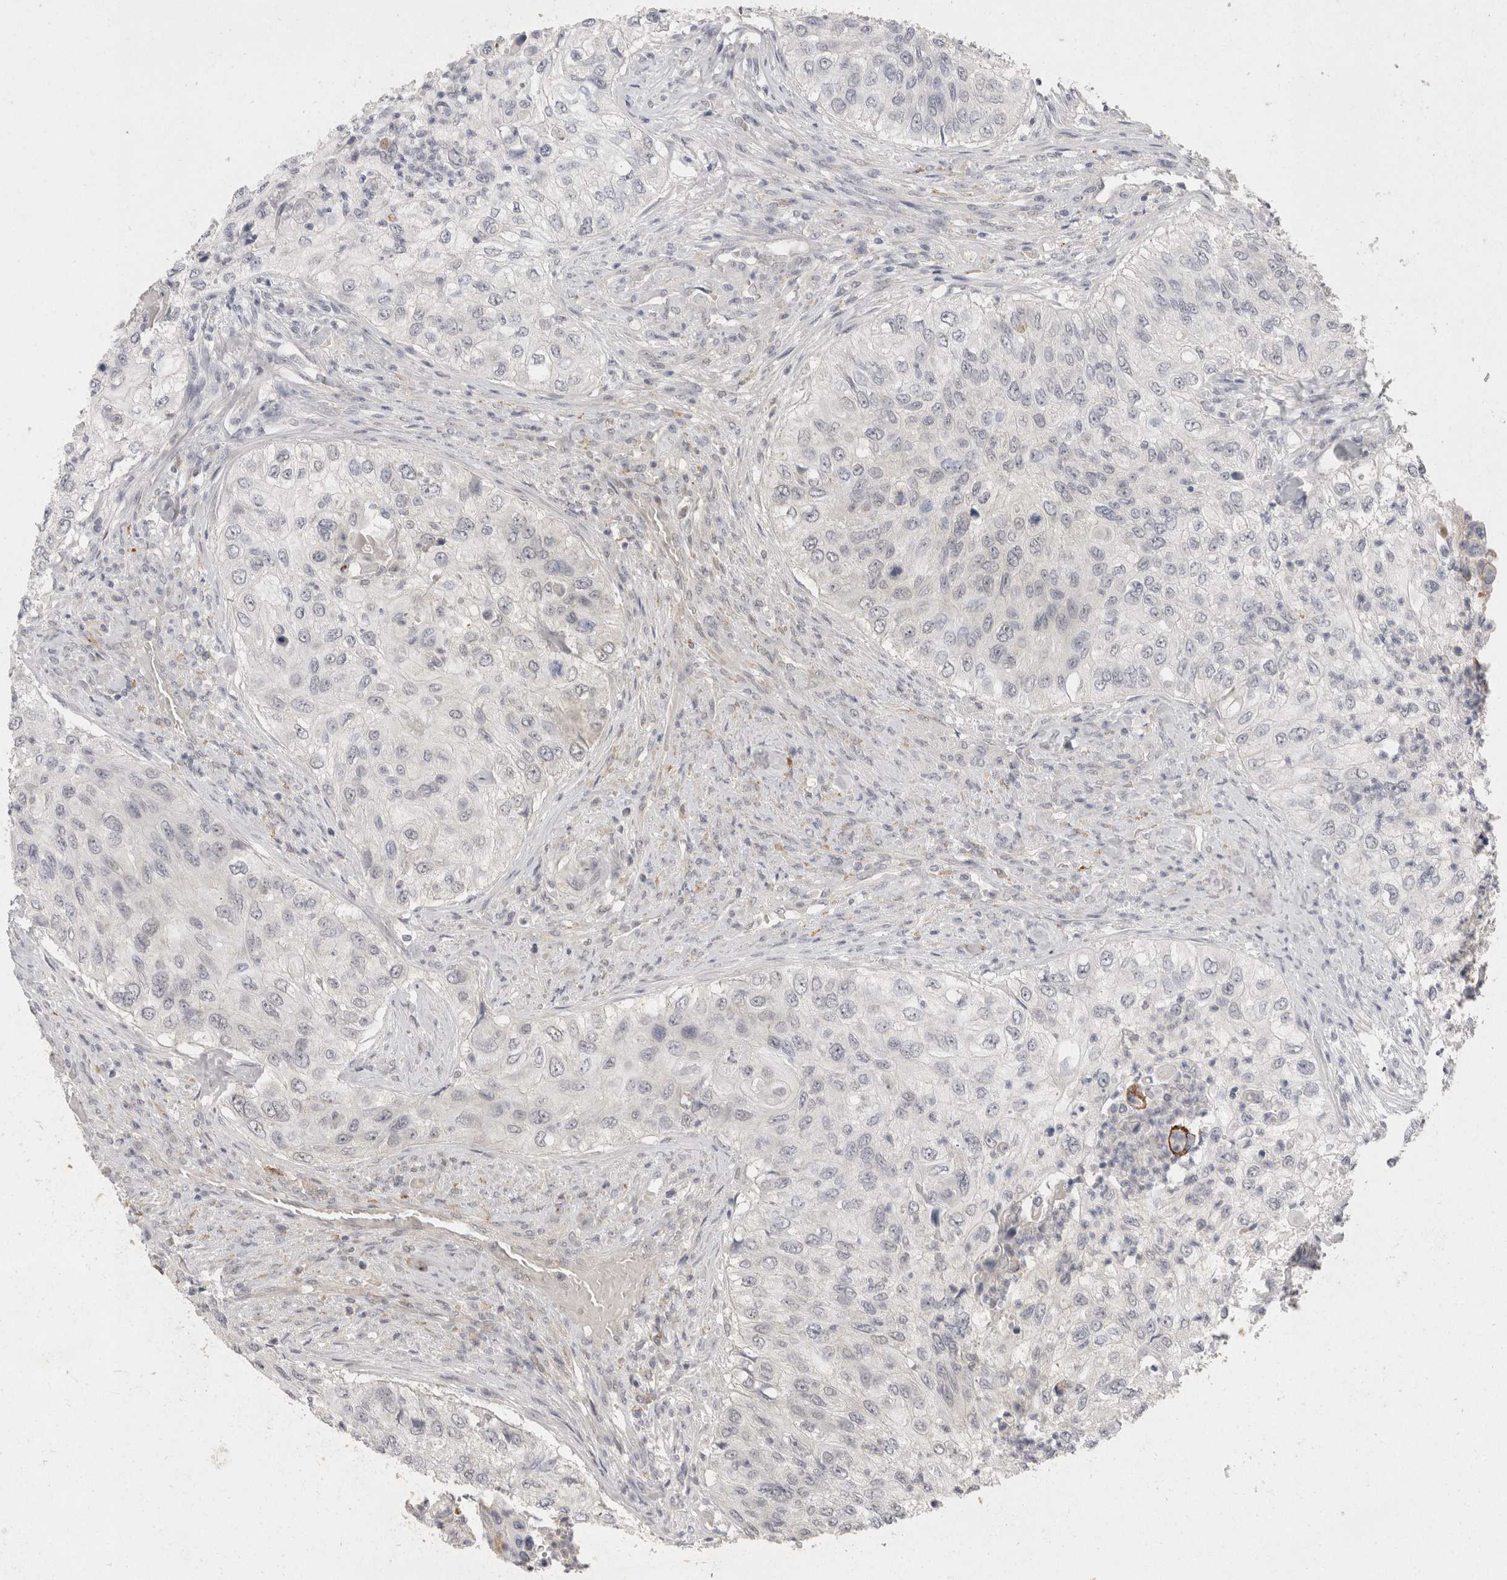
{"staining": {"intensity": "negative", "quantity": "none", "location": "none"}, "tissue": "urothelial cancer", "cell_type": "Tumor cells", "image_type": "cancer", "snomed": [{"axis": "morphology", "description": "Urothelial carcinoma, High grade"}, {"axis": "topography", "description": "Urinary bladder"}], "caption": "There is no significant staining in tumor cells of high-grade urothelial carcinoma. (Stains: DAB (3,3'-diaminobenzidine) immunohistochemistry (IHC) with hematoxylin counter stain, Microscopy: brightfield microscopy at high magnification).", "gene": "TOM1L2", "patient": {"sex": "female", "age": 60}}